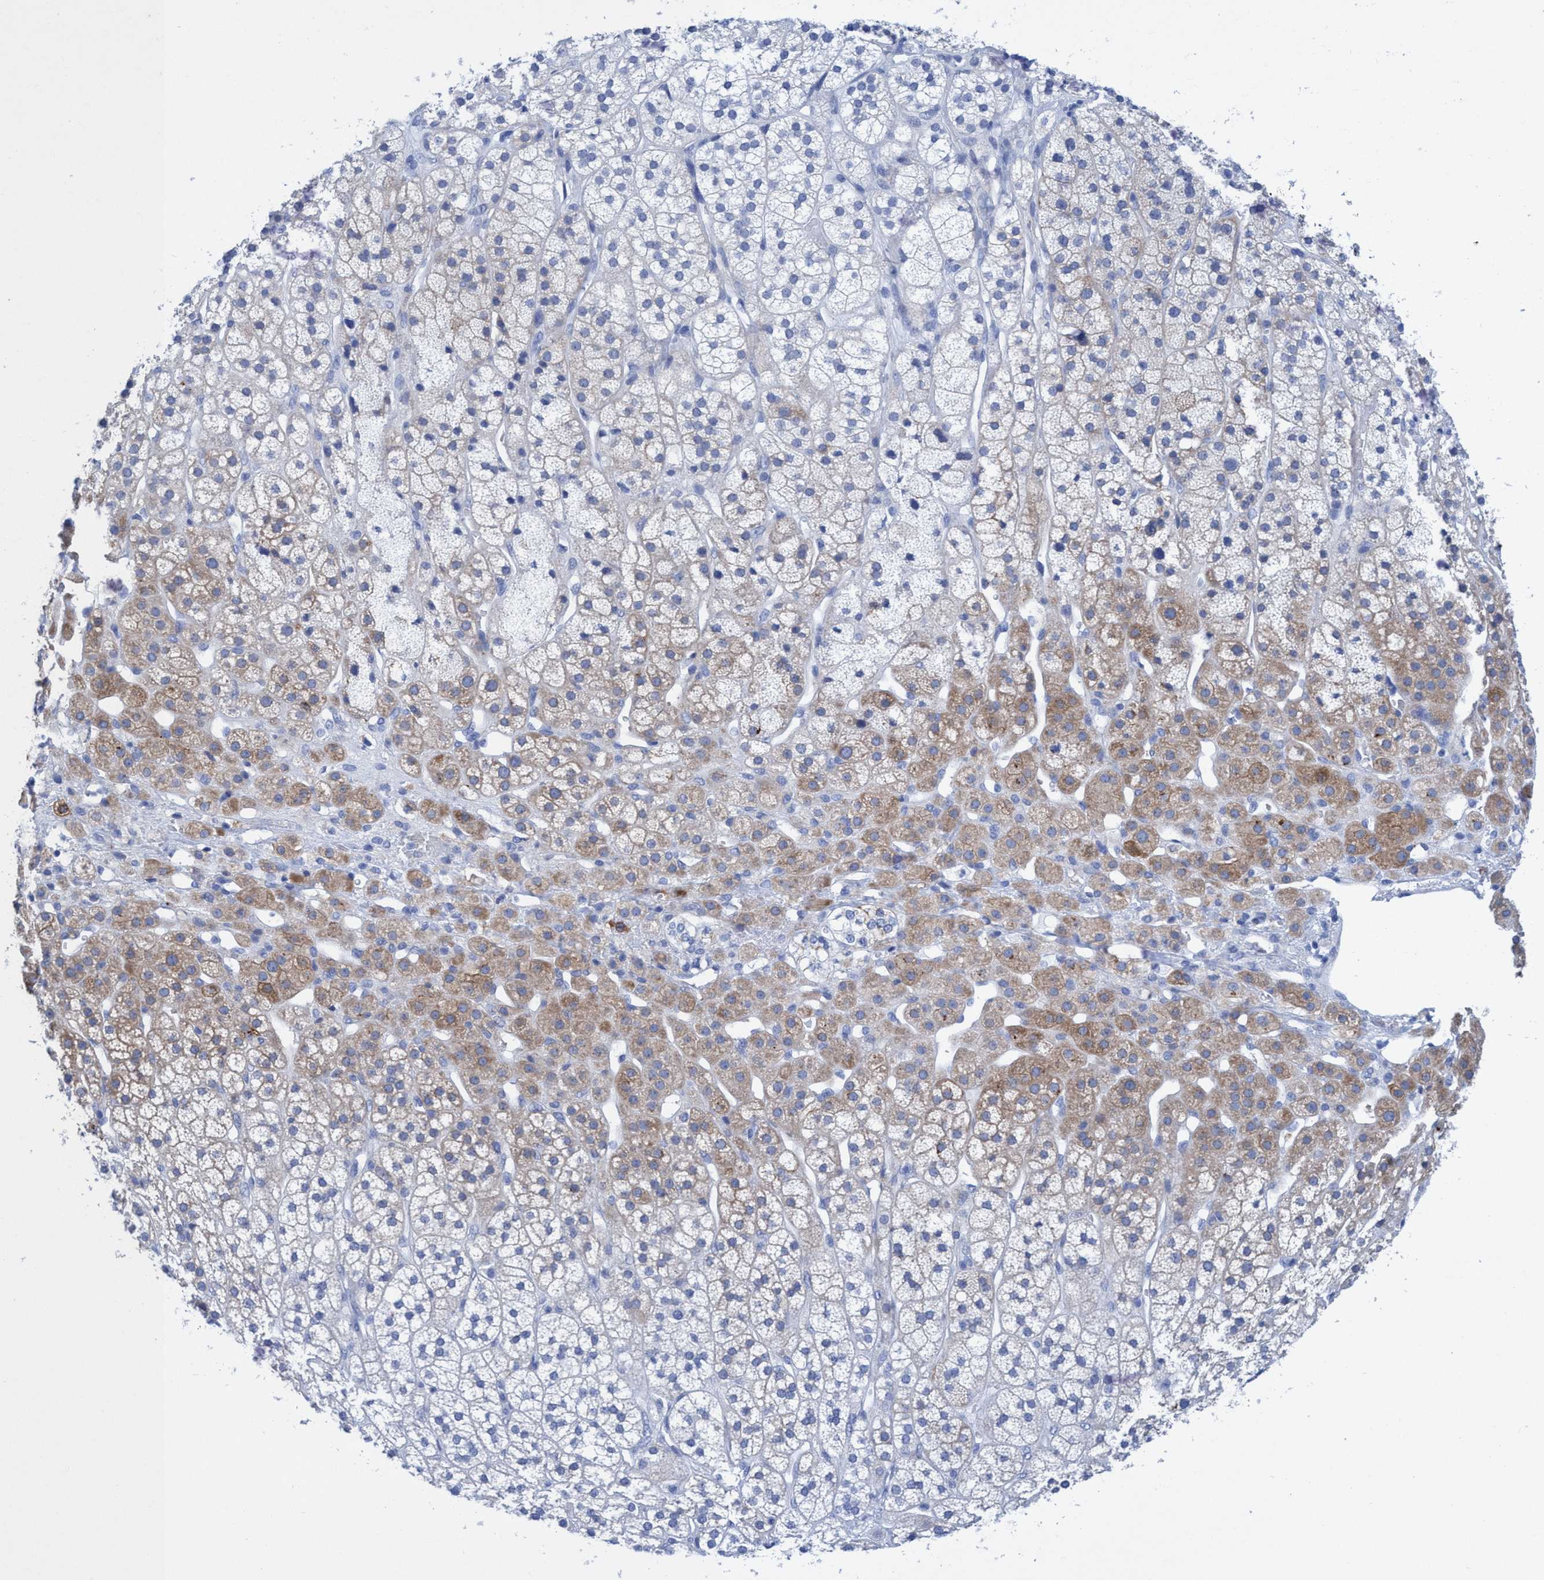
{"staining": {"intensity": "weak", "quantity": "25%-75%", "location": "cytoplasmic/membranous"}, "tissue": "adrenal gland", "cell_type": "Glandular cells", "image_type": "normal", "snomed": [{"axis": "morphology", "description": "Normal tissue, NOS"}, {"axis": "topography", "description": "Adrenal gland"}], "caption": "IHC staining of normal adrenal gland, which exhibits low levels of weak cytoplasmic/membranous expression in about 25%-75% of glandular cells indicating weak cytoplasmic/membranous protein expression. The staining was performed using DAB (brown) for protein detection and nuclei were counterstained in hematoxylin (blue).", "gene": "PLPPR1", "patient": {"sex": "male", "age": 56}}